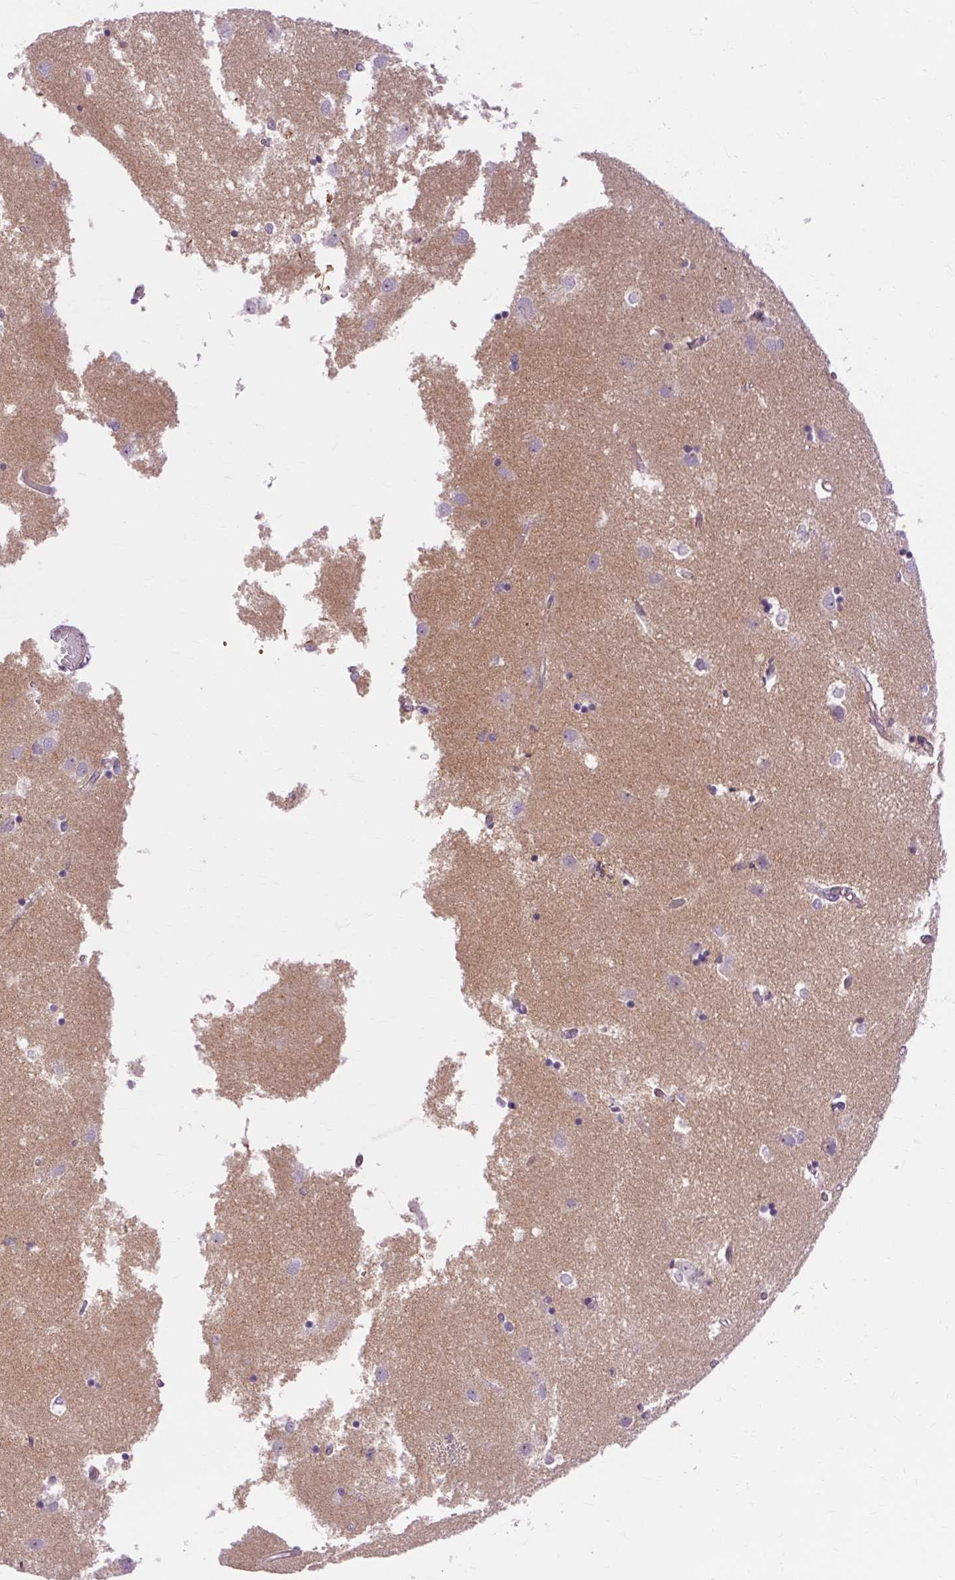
{"staining": {"intensity": "negative", "quantity": "none", "location": "none"}, "tissue": "caudate", "cell_type": "Glial cells", "image_type": "normal", "snomed": [{"axis": "morphology", "description": "Normal tissue, NOS"}, {"axis": "topography", "description": "Lateral ventricle wall"}], "caption": "Immunohistochemistry (IHC) of benign caudate exhibits no expression in glial cells.", "gene": "TM6SF1", "patient": {"sex": "male", "age": 54}}